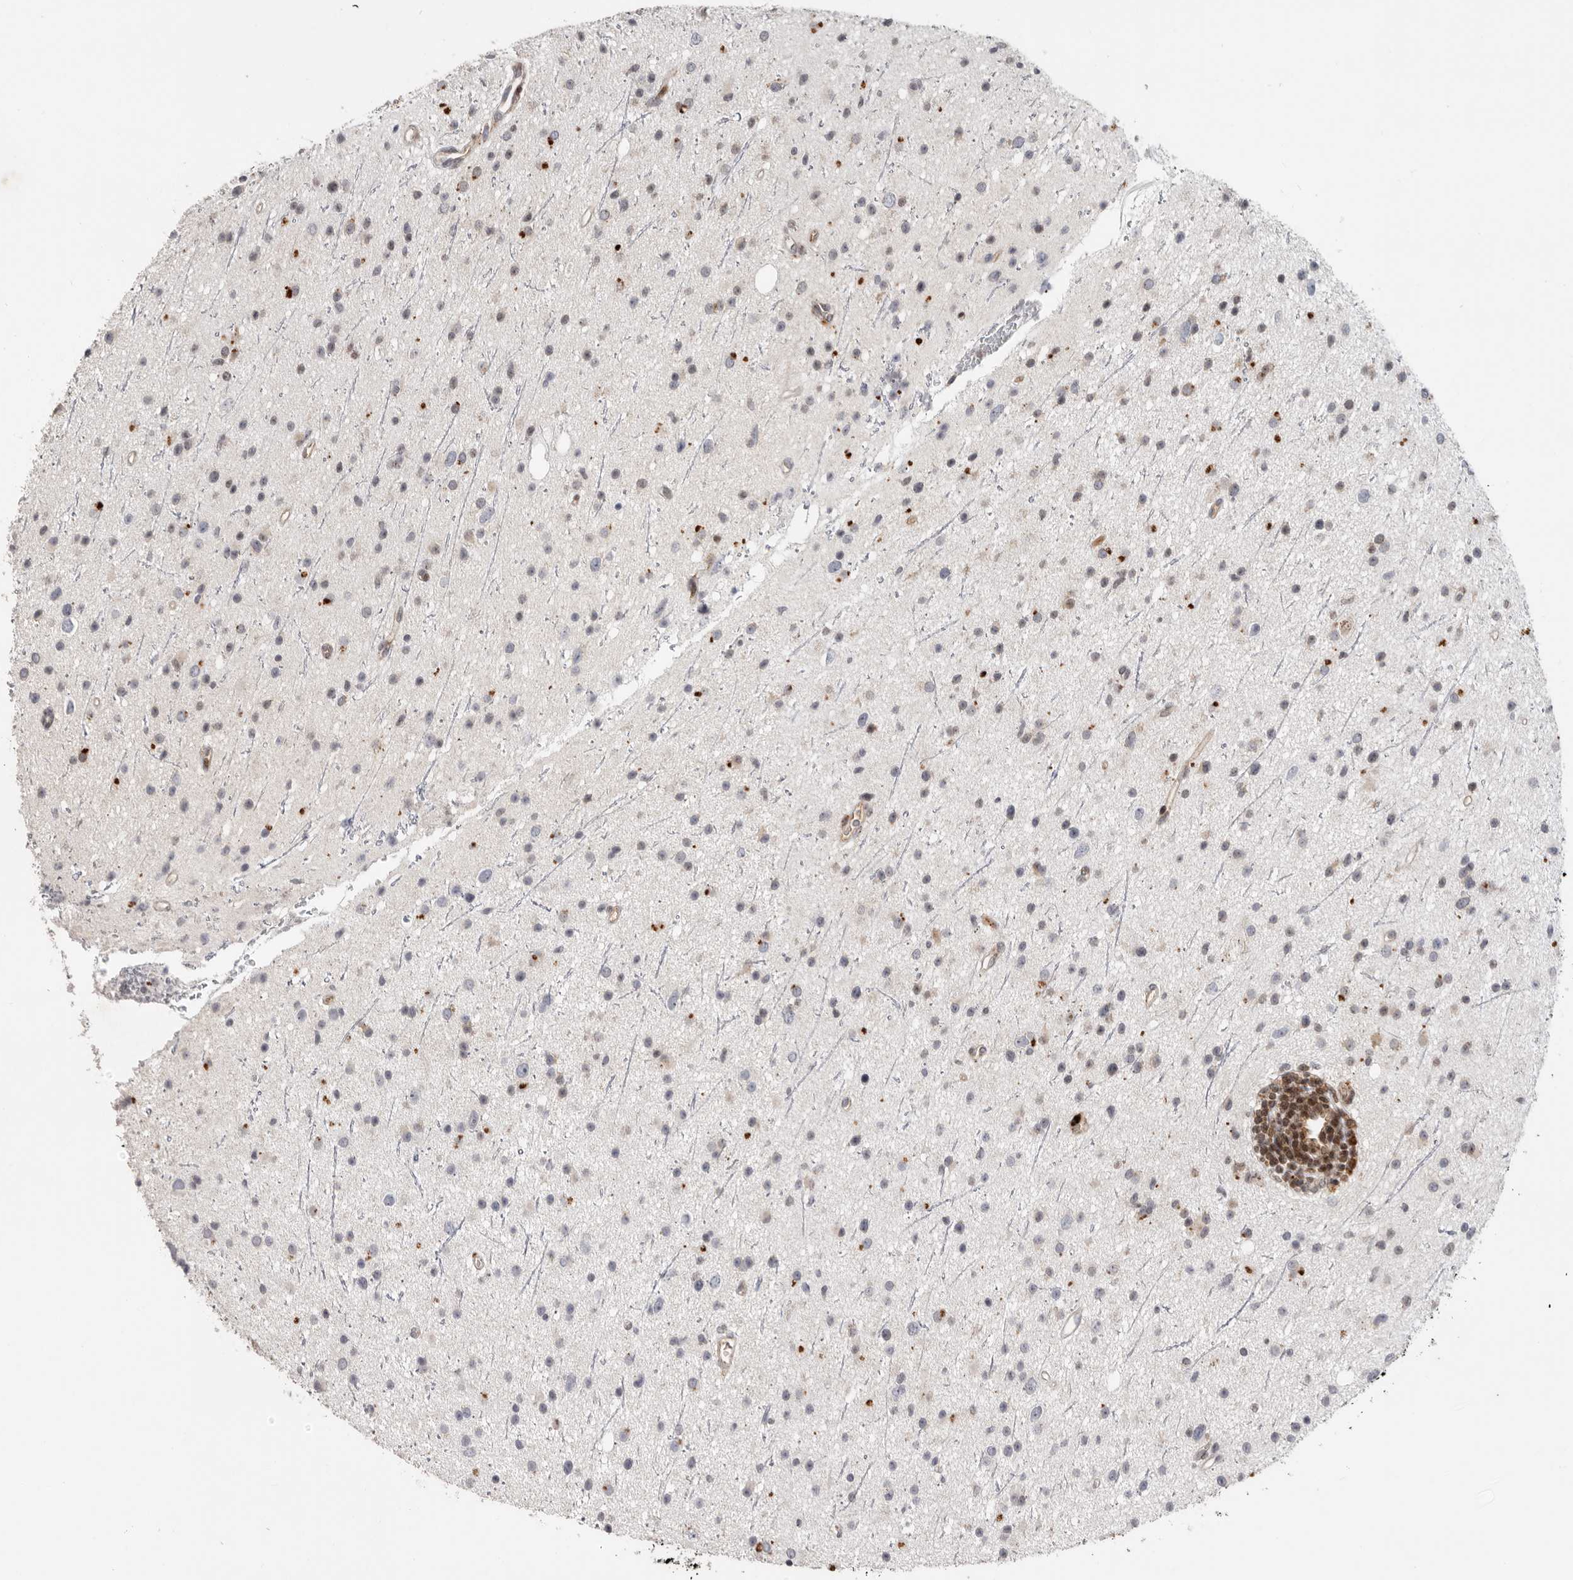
{"staining": {"intensity": "weak", "quantity": "<25%", "location": "cytoplasmic/membranous"}, "tissue": "glioma", "cell_type": "Tumor cells", "image_type": "cancer", "snomed": [{"axis": "morphology", "description": "Glioma, malignant, Low grade"}, {"axis": "topography", "description": "Cerebral cortex"}], "caption": "This is a image of immunohistochemistry (IHC) staining of glioma, which shows no expression in tumor cells.", "gene": "FZD3", "patient": {"sex": "female", "age": 39}}